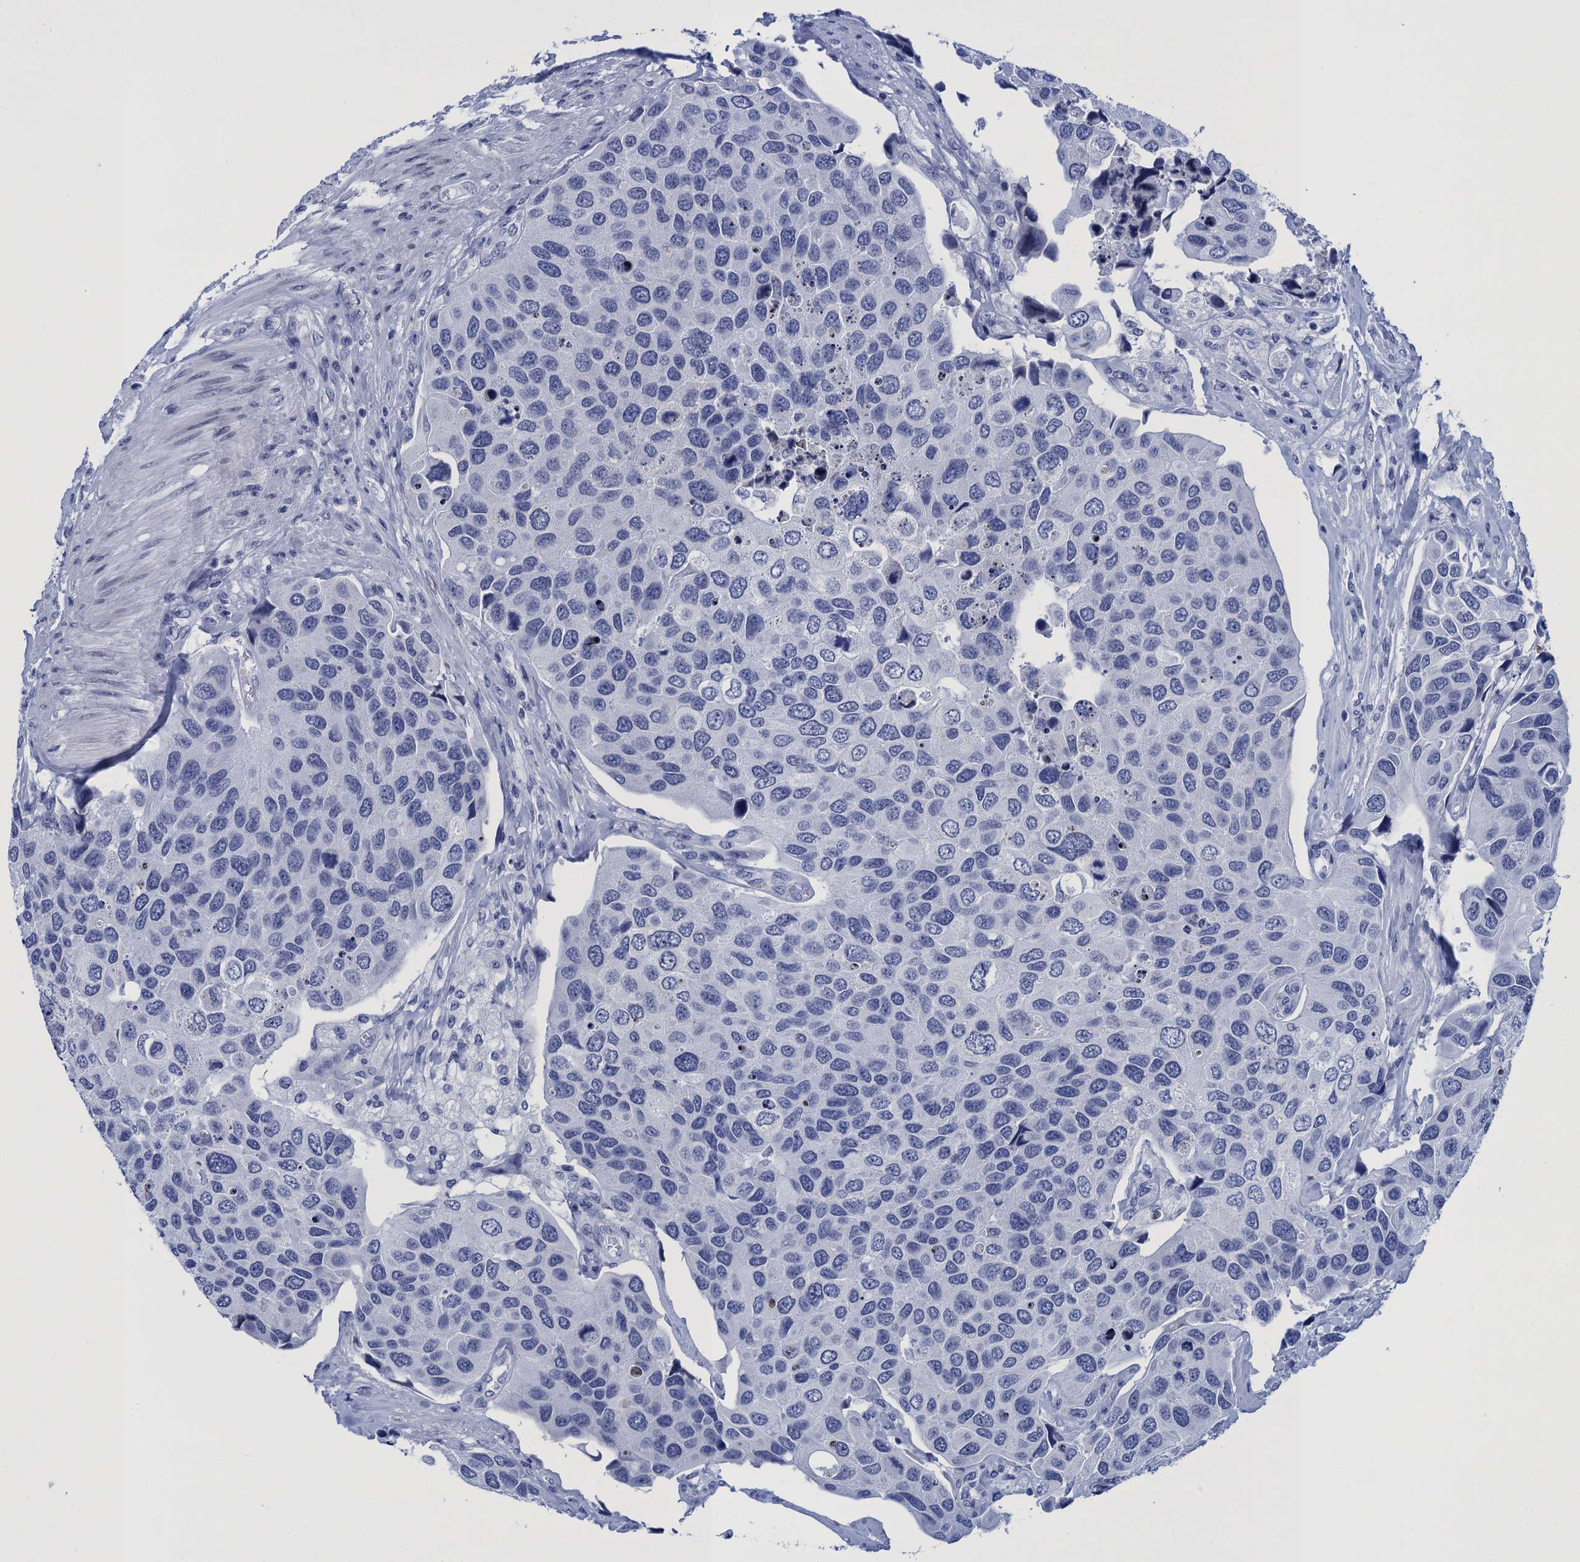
{"staining": {"intensity": "negative", "quantity": "none", "location": "none"}, "tissue": "urothelial cancer", "cell_type": "Tumor cells", "image_type": "cancer", "snomed": [{"axis": "morphology", "description": "Urothelial carcinoma, High grade"}, {"axis": "topography", "description": "Urinary bladder"}], "caption": "Tumor cells show no significant positivity in urothelial cancer.", "gene": "METTL25", "patient": {"sex": "male", "age": 74}}